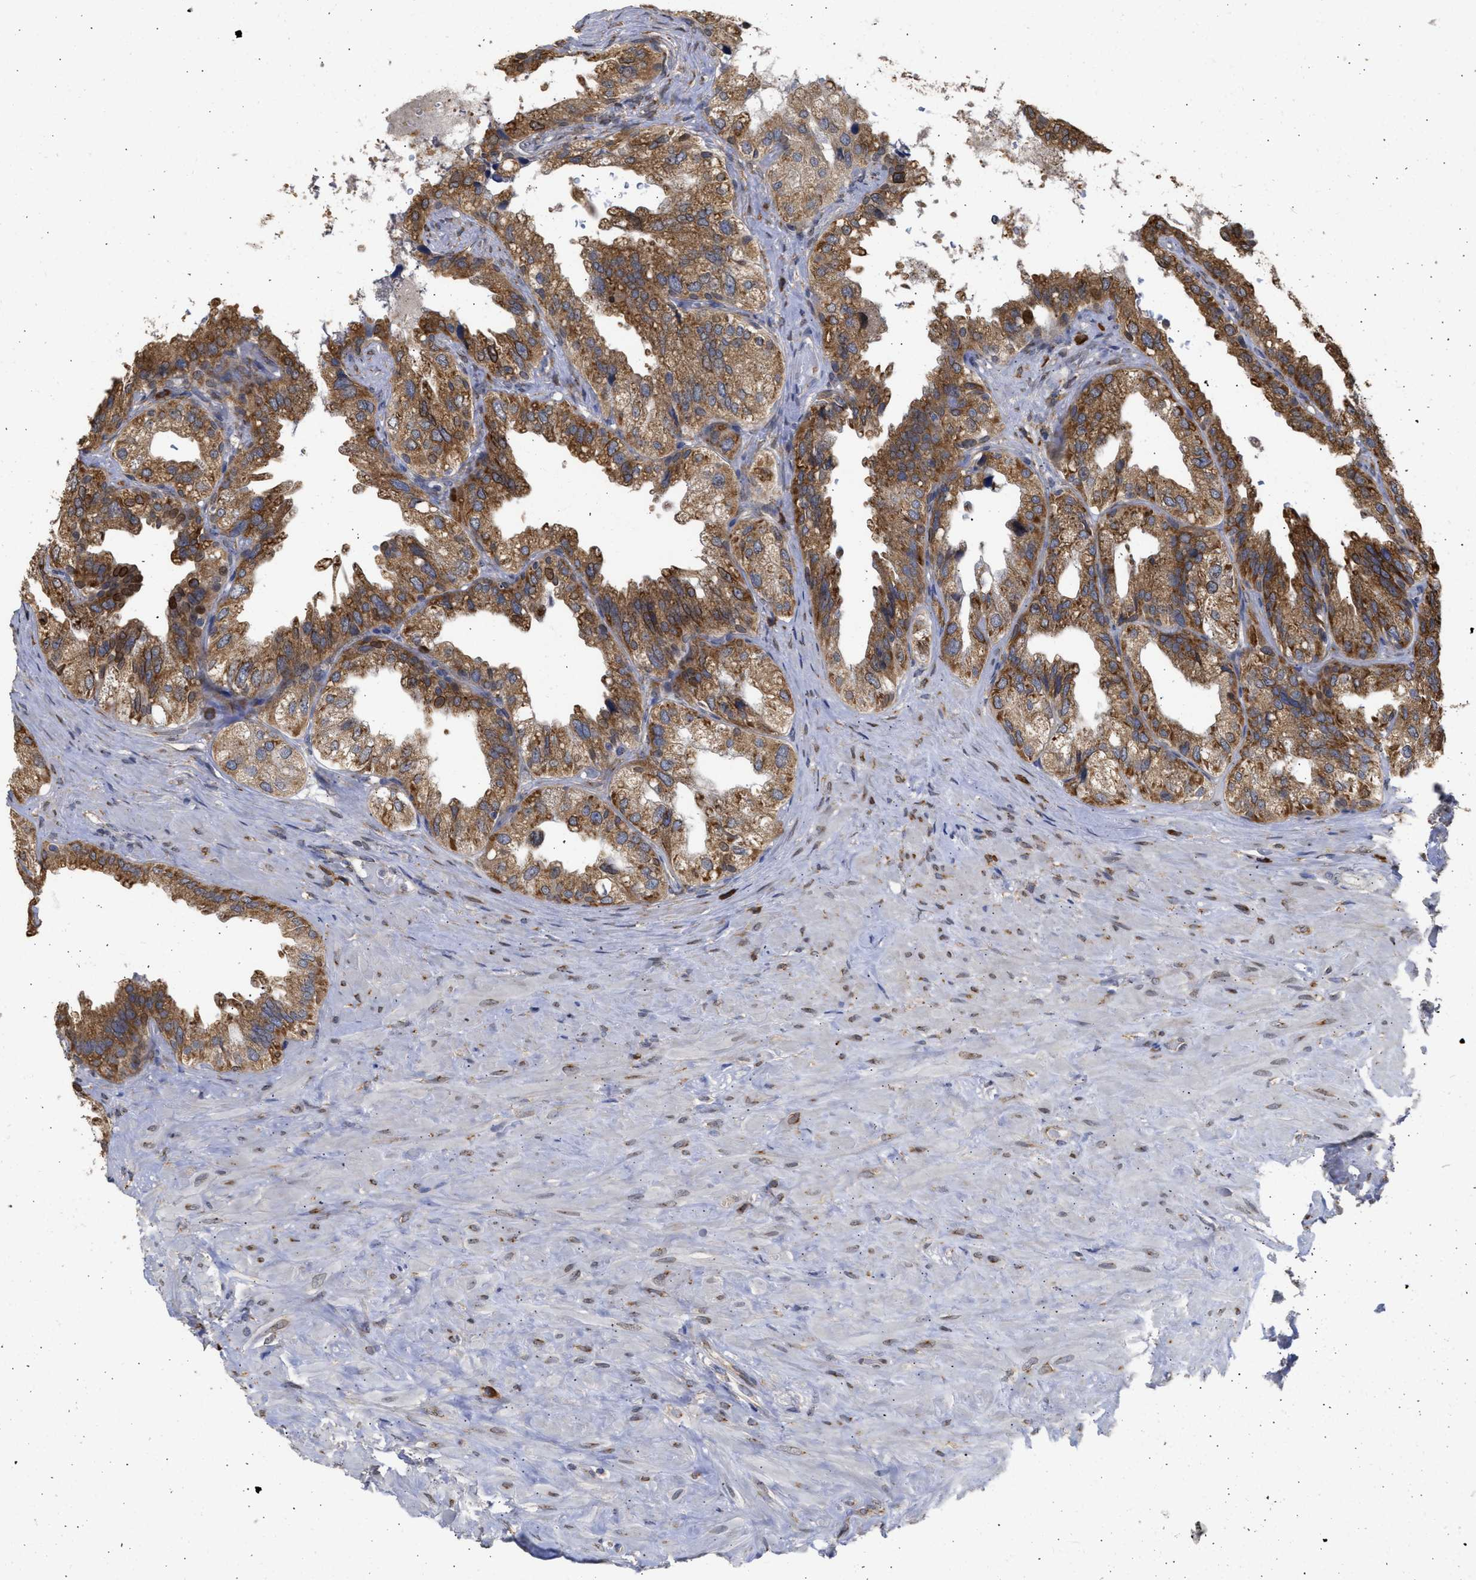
{"staining": {"intensity": "strong", "quantity": "25%-75%", "location": "cytoplasmic/membranous"}, "tissue": "seminal vesicle", "cell_type": "Glandular cells", "image_type": "normal", "snomed": [{"axis": "morphology", "description": "Normal tissue, NOS"}, {"axis": "topography", "description": "Seminal veicle"}], "caption": "Immunohistochemistry (IHC) (DAB (3,3'-diaminobenzidine)) staining of benign human seminal vesicle demonstrates strong cytoplasmic/membranous protein expression in about 25%-75% of glandular cells. Ihc stains the protein of interest in brown and the nuclei are stained blue.", "gene": "DNAJC1", "patient": {"sex": "male", "age": 68}}